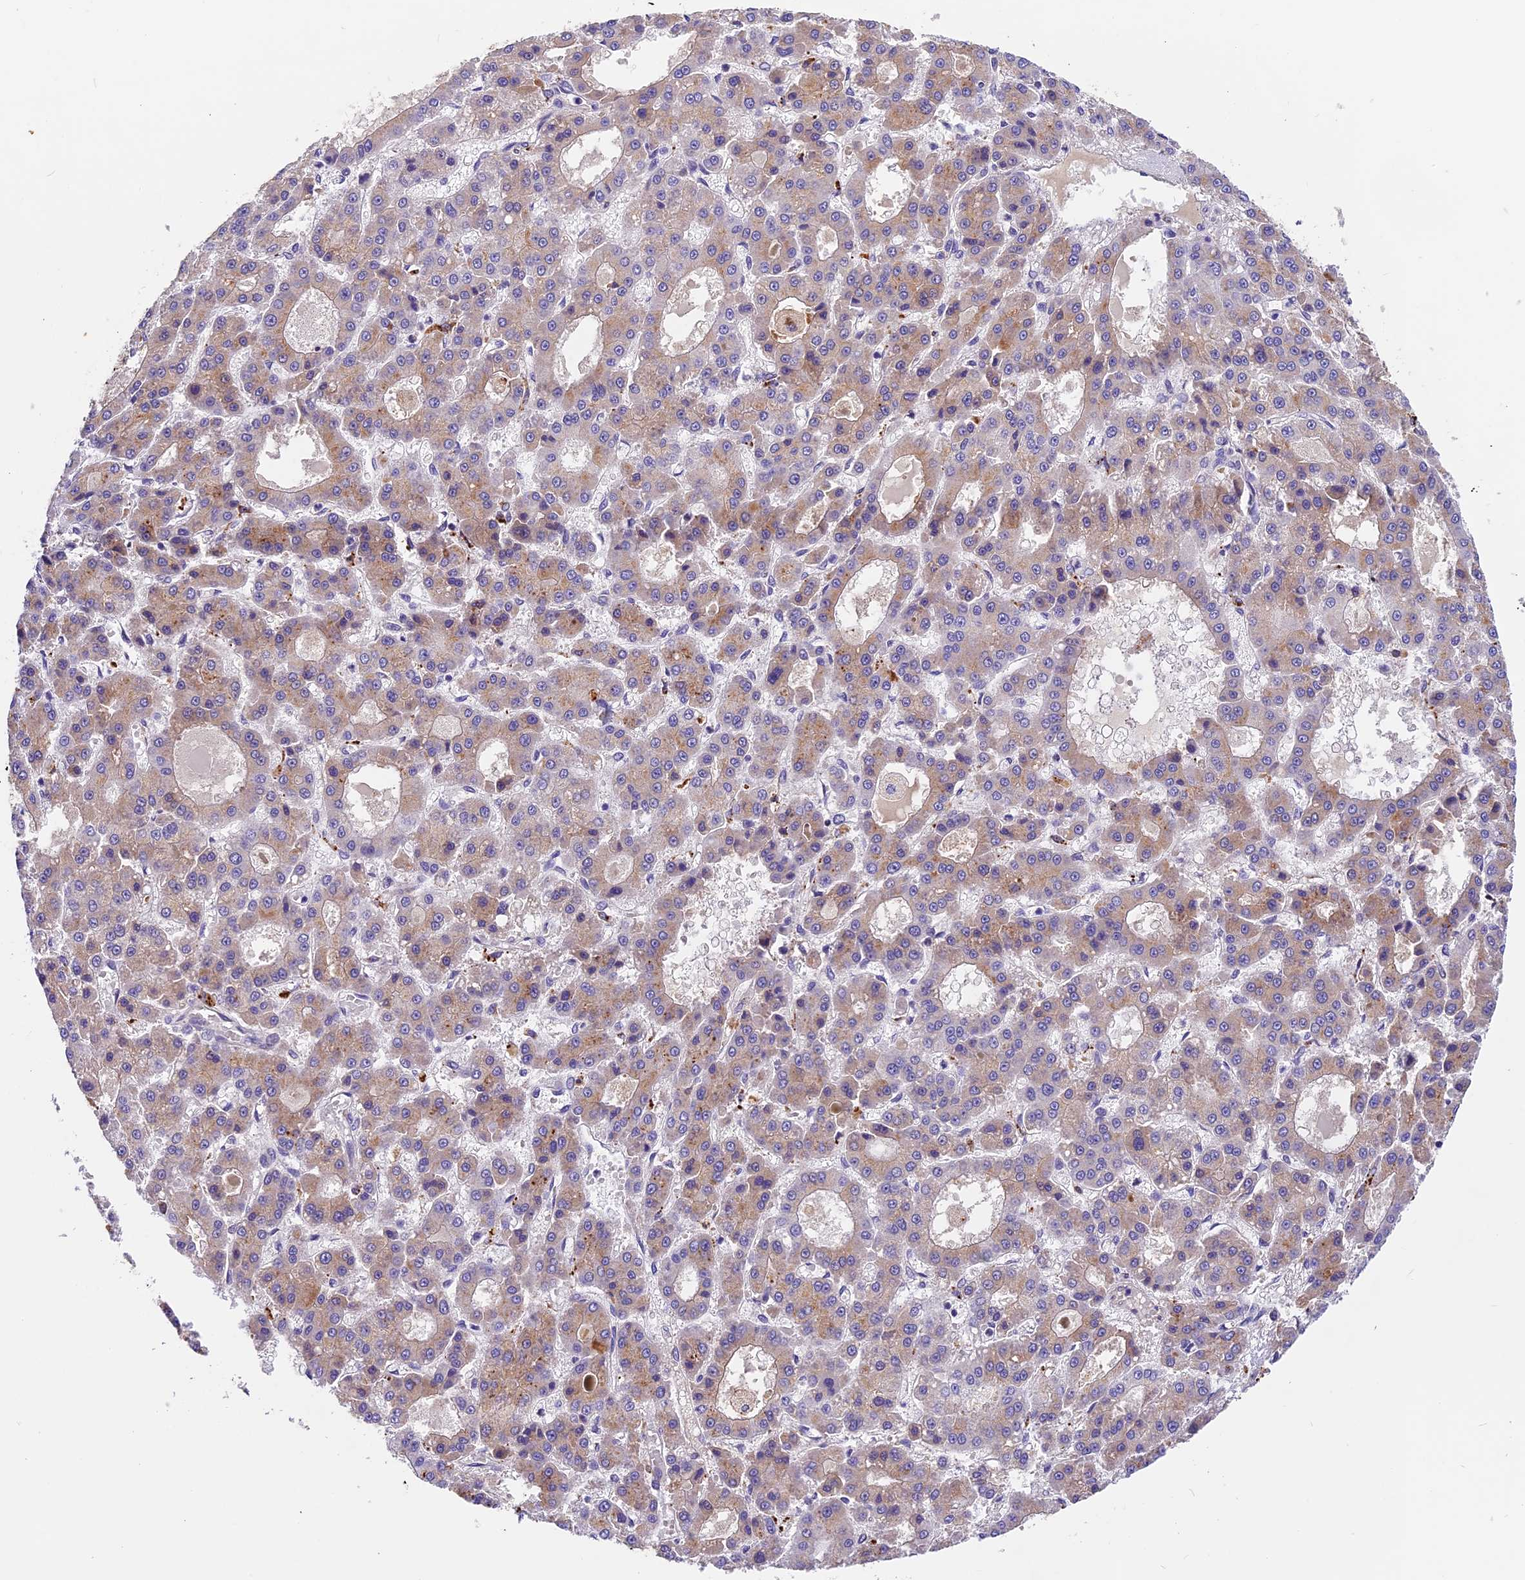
{"staining": {"intensity": "moderate", "quantity": "<25%", "location": "cytoplasmic/membranous"}, "tissue": "liver cancer", "cell_type": "Tumor cells", "image_type": "cancer", "snomed": [{"axis": "morphology", "description": "Carcinoma, Hepatocellular, NOS"}, {"axis": "topography", "description": "Liver"}], "caption": "This photomicrograph reveals IHC staining of liver cancer (hepatocellular carcinoma), with low moderate cytoplasmic/membranous expression in about <25% of tumor cells.", "gene": "COPE", "patient": {"sex": "male", "age": 70}}